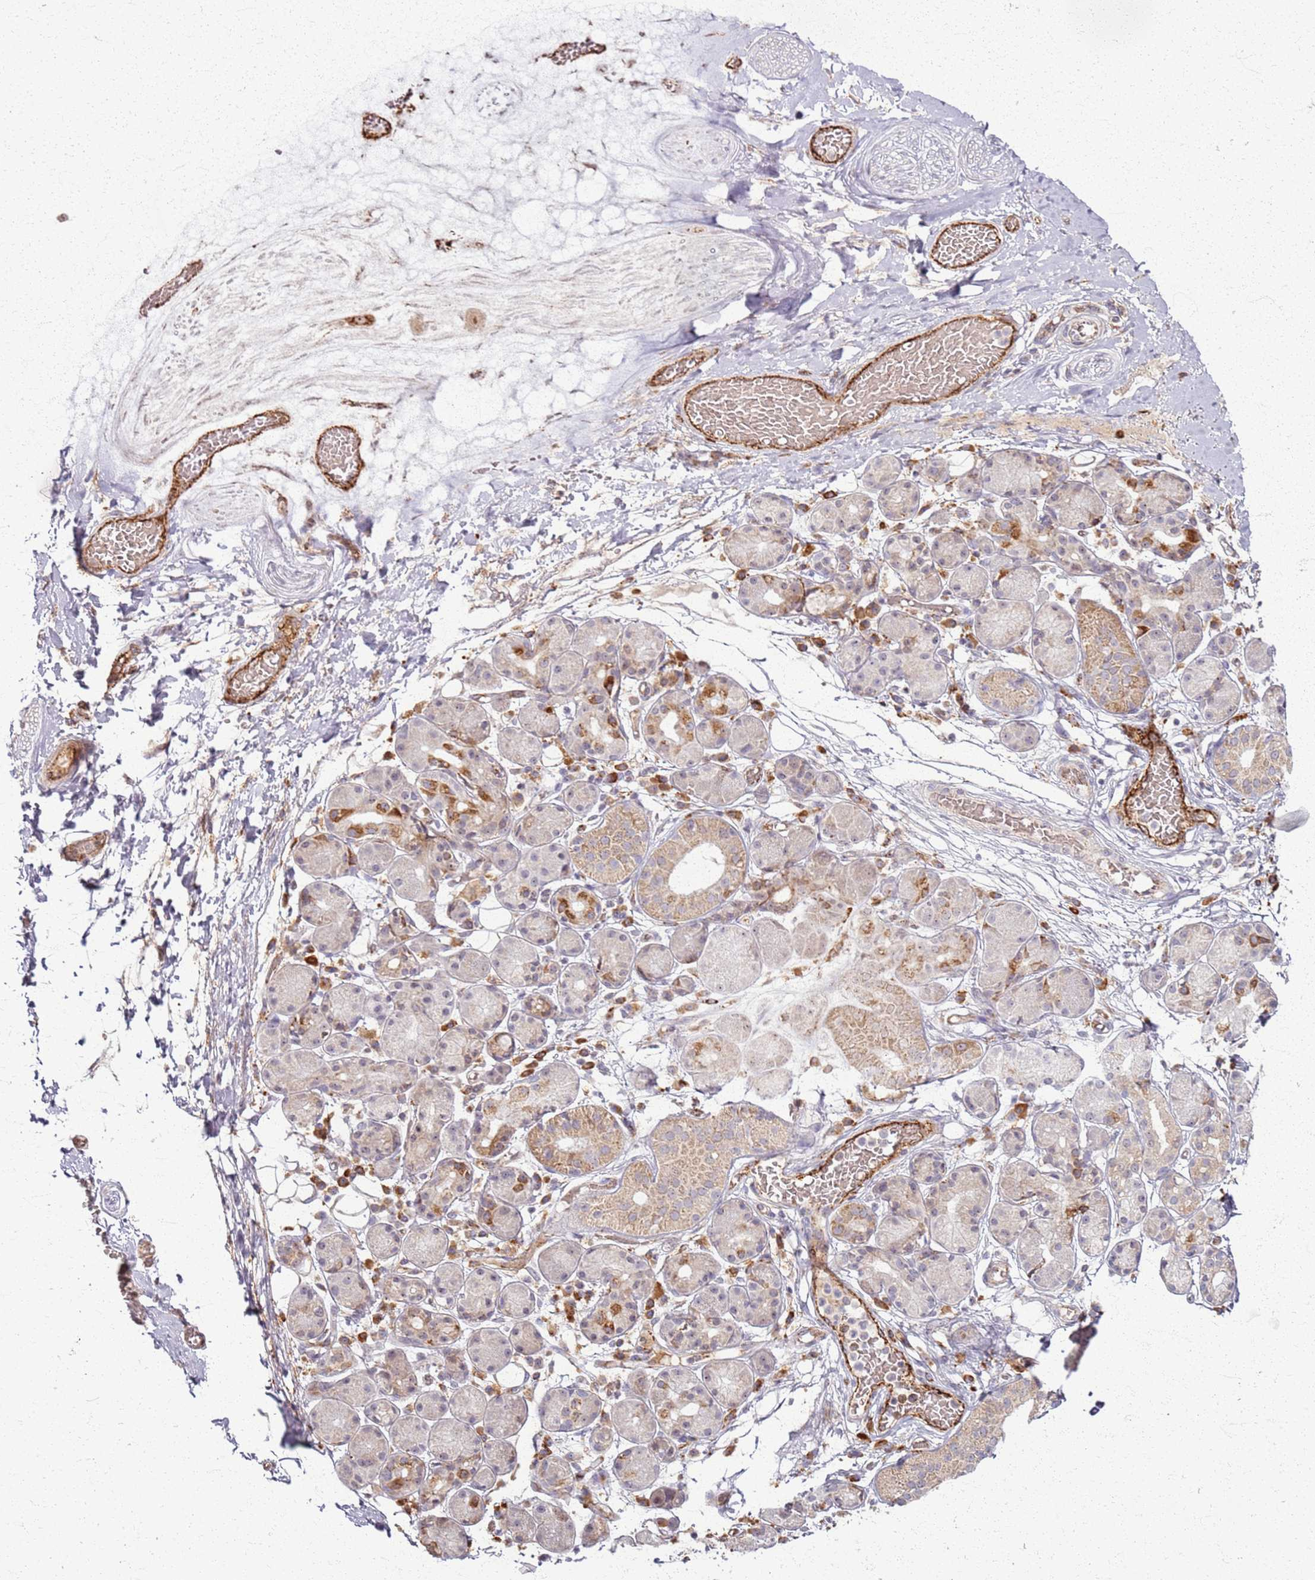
{"staining": {"intensity": "moderate", "quantity": "25%-75%", "location": "cytoplasmic/membranous"}, "tissue": "adipose tissue", "cell_type": "Adipocytes", "image_type": "normal", "snomed": [{"axis": "morphology", "description": "Normal tissue, NOS"}, {"axis": "topography", "description": "Salivary gland"}, {"axis": "topography", "description": "Peripheral nerve tissue"}], "caption": "Immunohistochemical staining of unremarkable human adipose tissue displays 25%-75% levels of moderate cytoplasmic/membranous protein positivity in about 25%-75% of adipocytes.", "gene": "KRI1", "patient": {"sex": "male", "age": 62}}